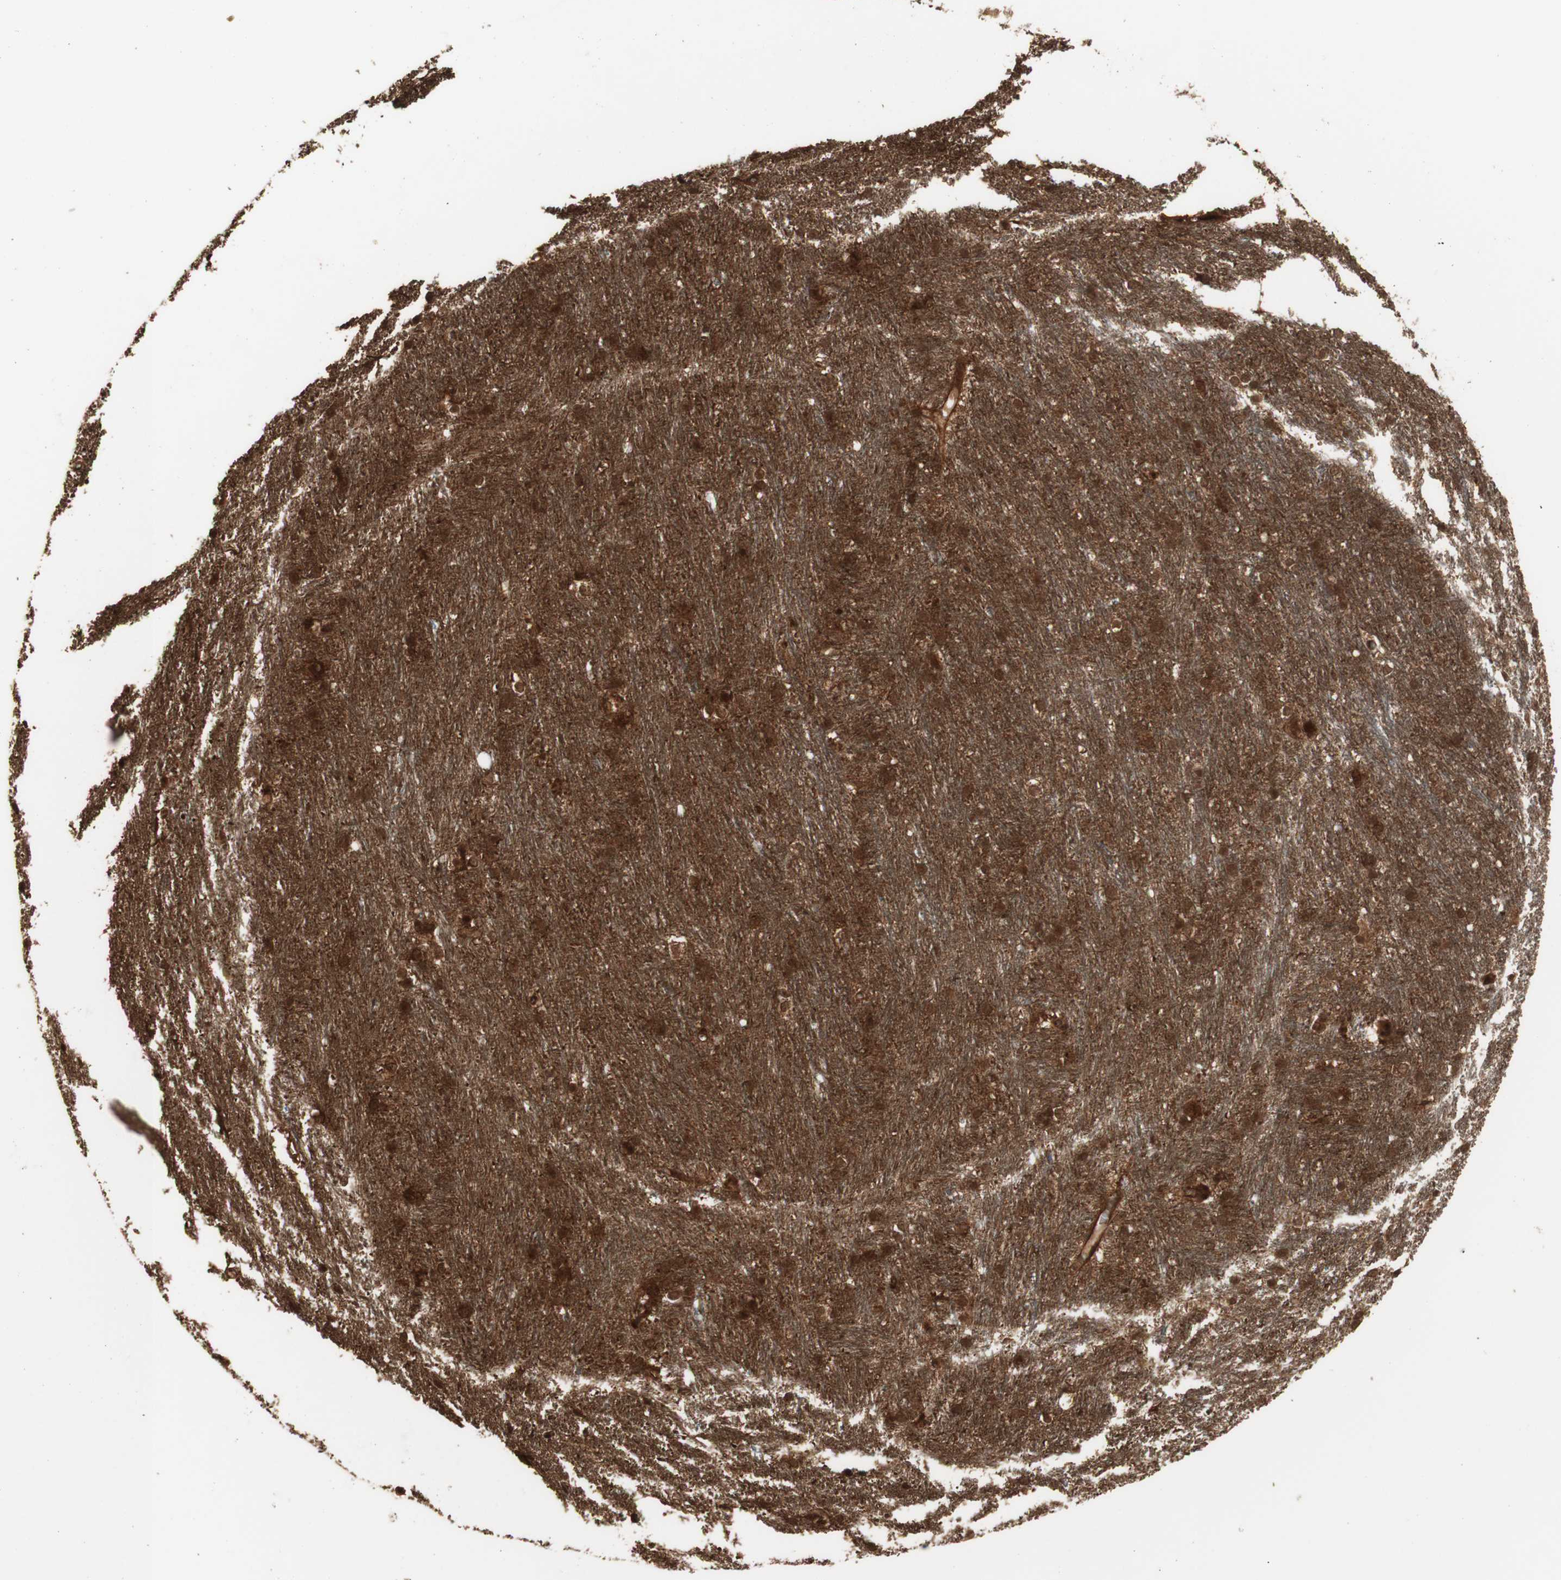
{"staining": {"intensity": "strong", "quantity": ">75%", "location": "cytoplasmic/membranous,nuclear"}, "tissue": "caudate", "cell_type": "Glial cells", "image_type": "normal", "snomed": [{"axis": "morphology", "description": "Normal tissue, NOS"}, {"axis": "topography", "description": "Lateral ventricle wall"}], "caption": "IHC micrograph of normal caudate: human caudate stained using IHC shows high levels of strong protein expression localized specifically in the cytoplasmic/membranous,nuclear of glial cells, appearing as a cytoplasmic/membranous,nuclear brown color.", "gene": "YWHAB", "patient": {"sex": "female", "age": 19}}